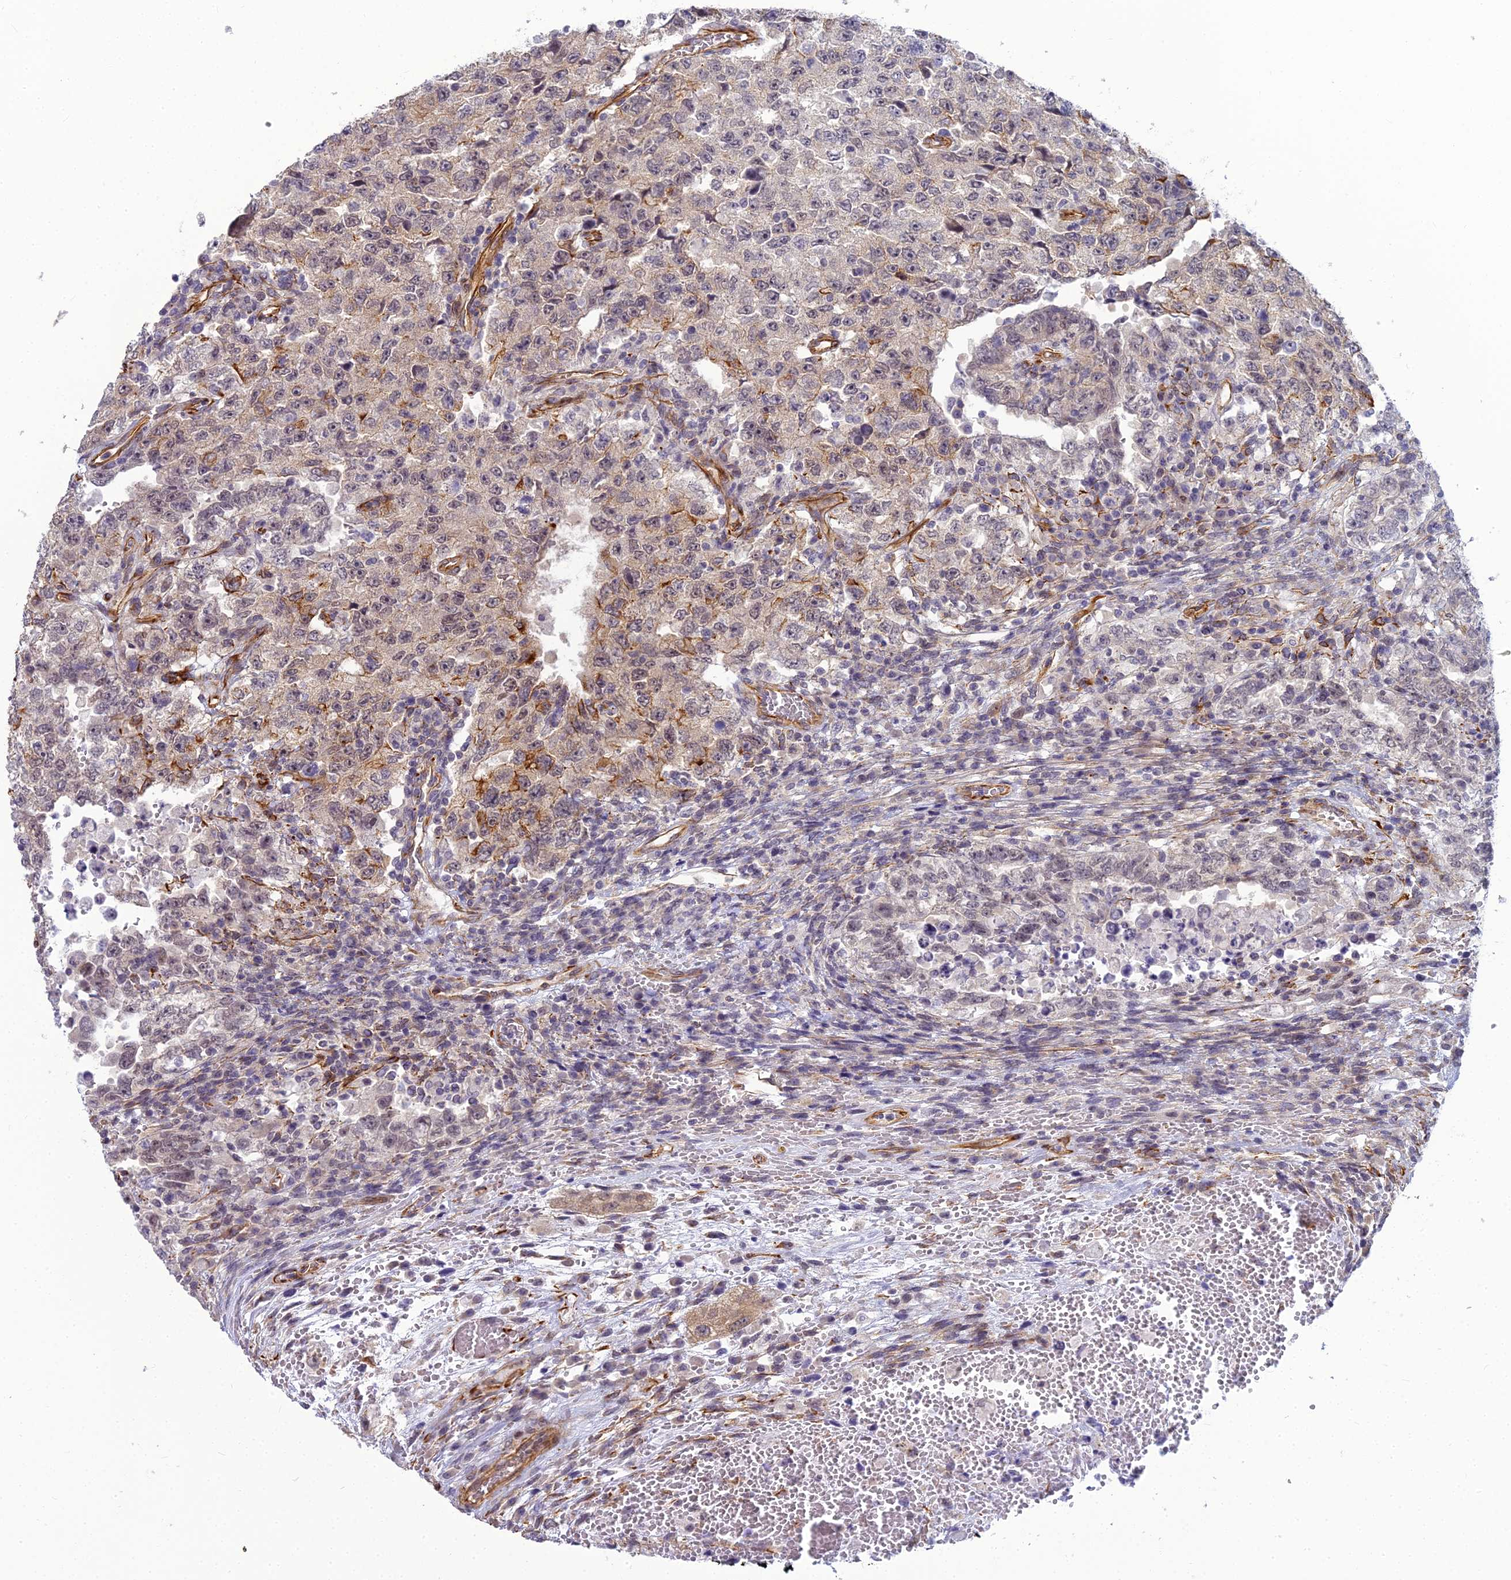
{"staining": {"intensity": "weak", "quantity": "25%-75%", "location": "nuclear"}, "tissue": "testis cancer", "cell_type": "Tumor cells", "image_type": "cancer", "snomed": [{"axis": "morphology", "description": "Carcinoma, Embryonal, NOS"}, {"axis": "topography", "description": "Testis"}], "caption": "Embryonal carcinoma (testis) stained with a brown dye demonstrates weak nuclear positive expression in about 25%-75% of tumor cells.", "gene": "RGL3", "patient": {"sex": "male", "age": 26}}